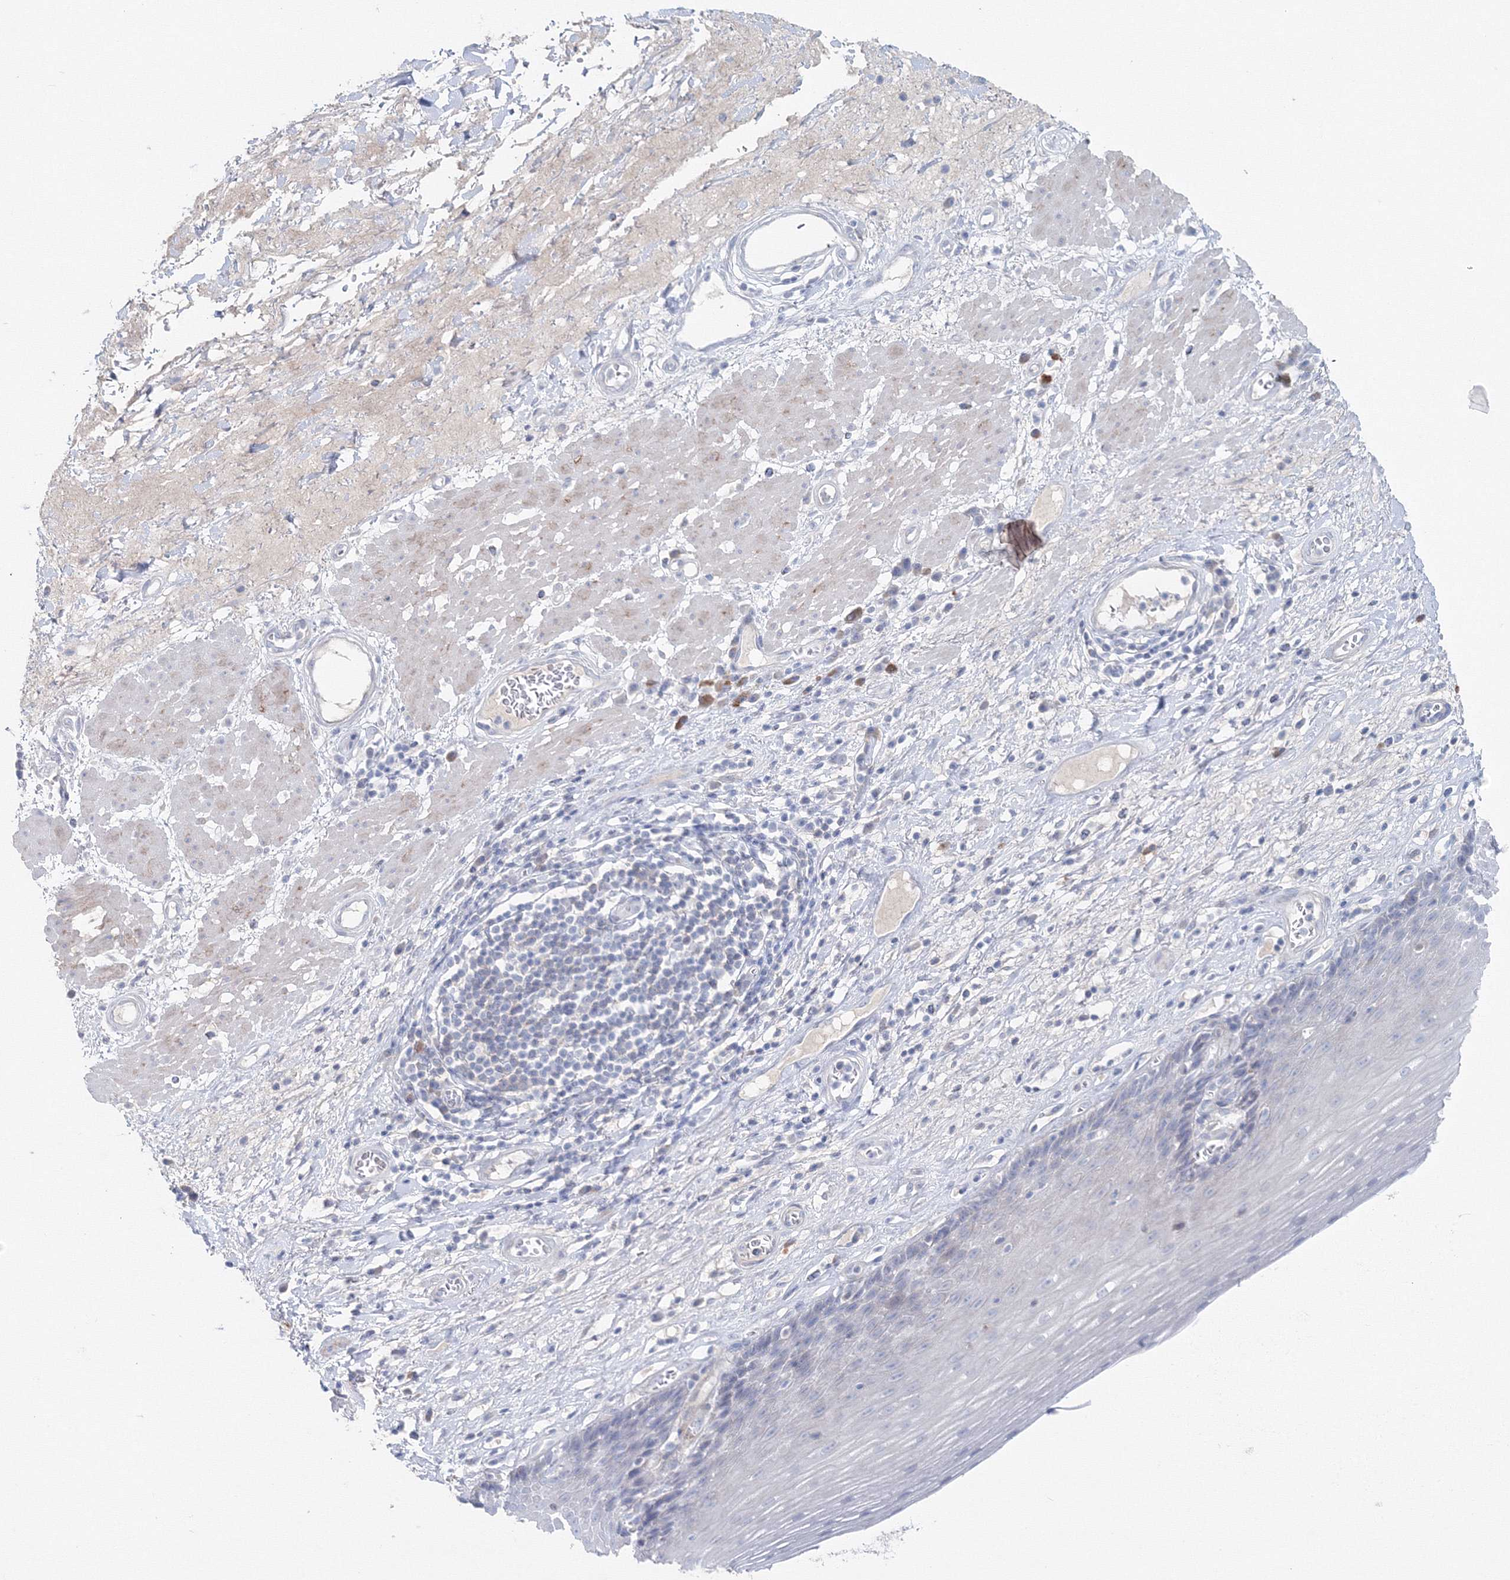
{"staining": {"intensity": "negative", "quantity": "none", "location": "none"}, "tissue": "esophagus", "cell_type": "Squamous epithelial cells", "image_type": "normal", "snomed": [{"axis": "morphology", "description": "Normal tissue, NOS"}, {"axis": "topography", "description": "Esophagus"}], "caption": "Image shows no protein staining in squamous epithelial cells of normal esophagus. The staining is performed using DAB brown chromogen with nuclei counter-stained in using hematoxylin.", "gene": "GCKR", "patient": {"sex": "male", "age": 62}}